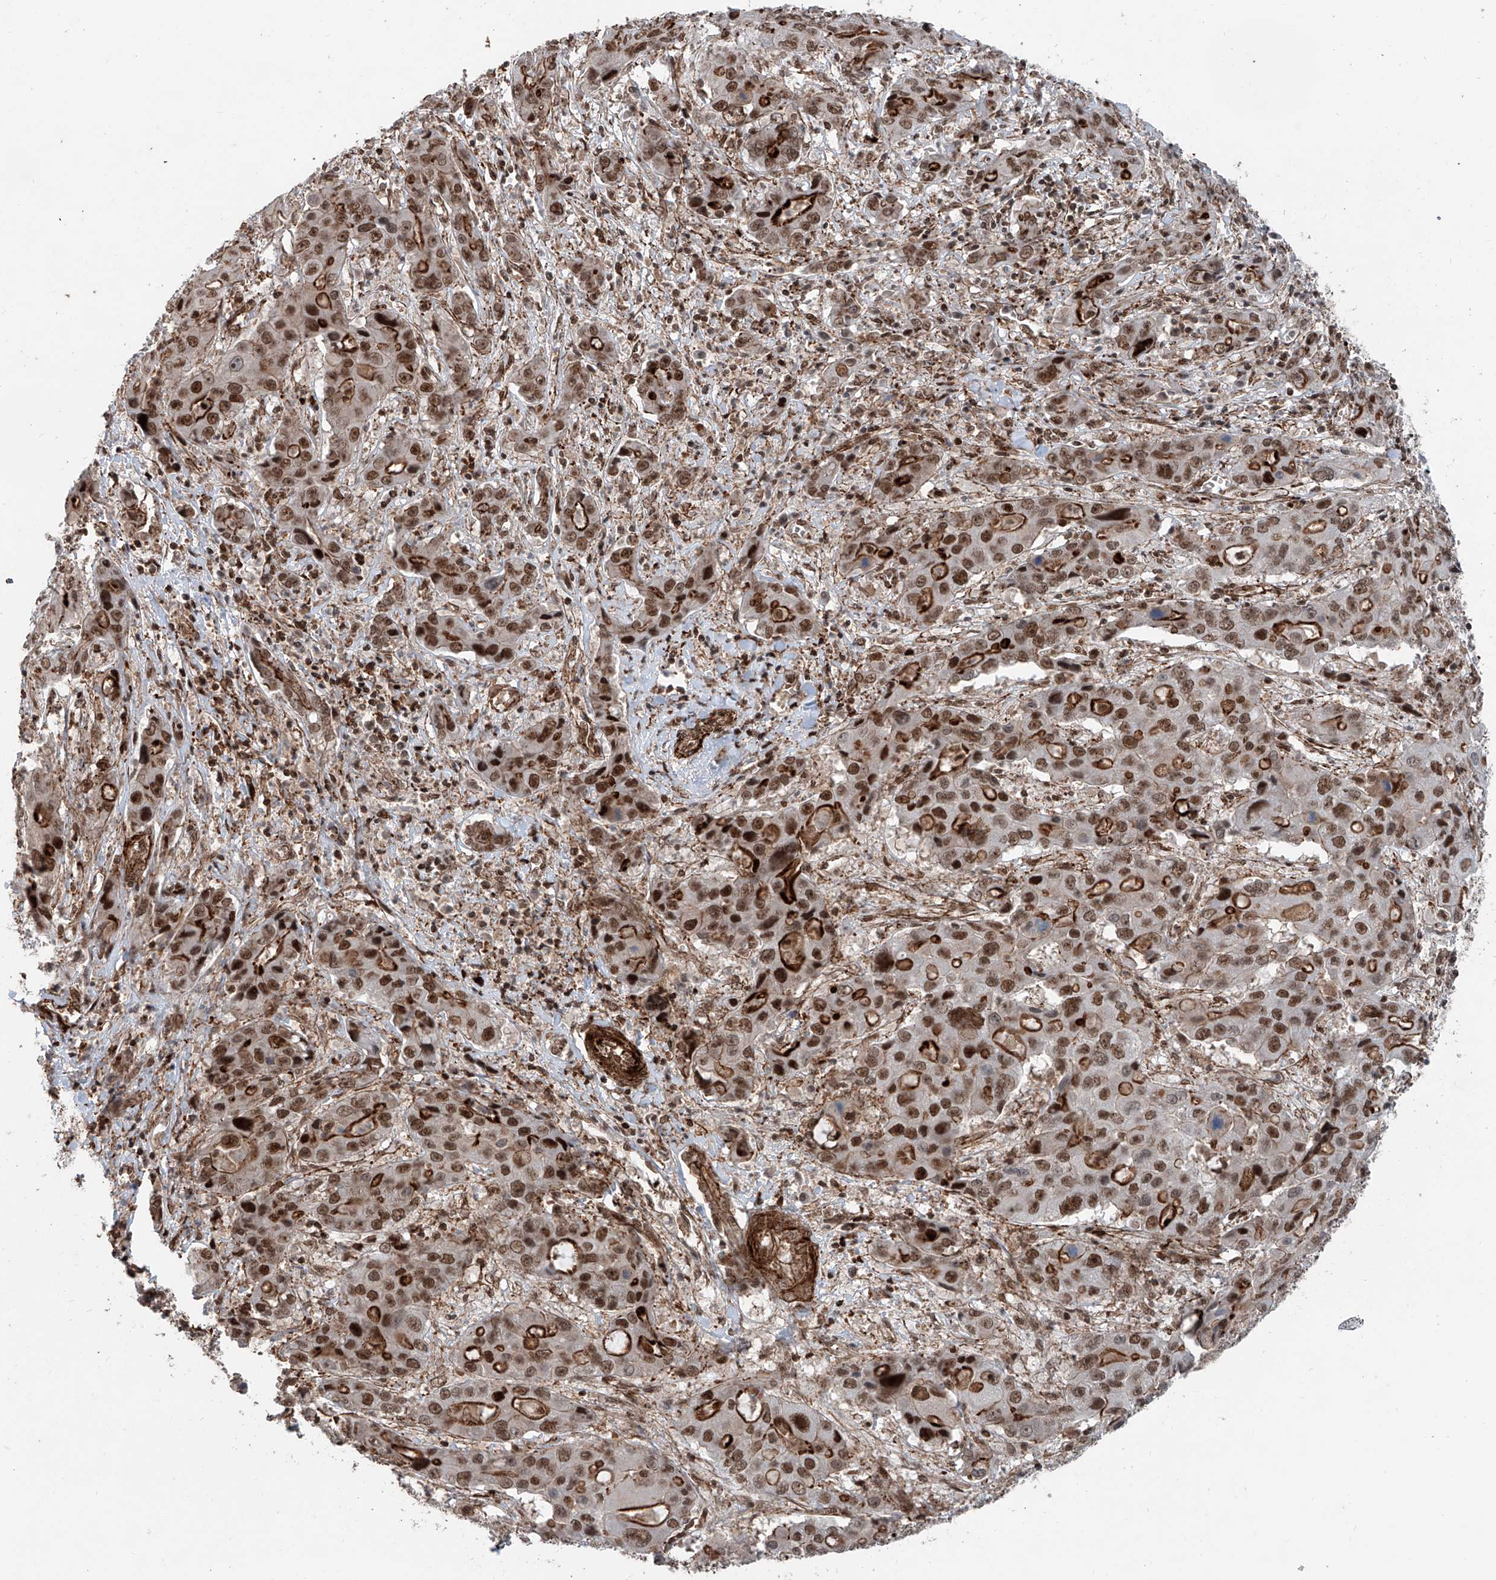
{"staining": {"intensity": "strong", "quantity": ">75%", "location": "cytoplasmic/membranous,nuclear"}, "tissue": "liver cancer", "cell_type": "Tumor cells", "image_type": "cancer", "snomed": [{"axis": "morphology", "description": "Cholangiocarcinoma"}, {"axis": "topography", "description": "Liver"}], "caption": "IHC histopathology image of neoplastic tissue: liver cancer (cholangiocarcinoma) stained using immunohistochemistry (IHC) displays high levels of strong protein expression localized specifically in the cytoplasmic/membranous and nuclear of tumor cells, appearing as a cytoplasmic/membranous and nuclear brown color.", "gene": "SDE2", "patient": {"sex": "male", "age": 67}}